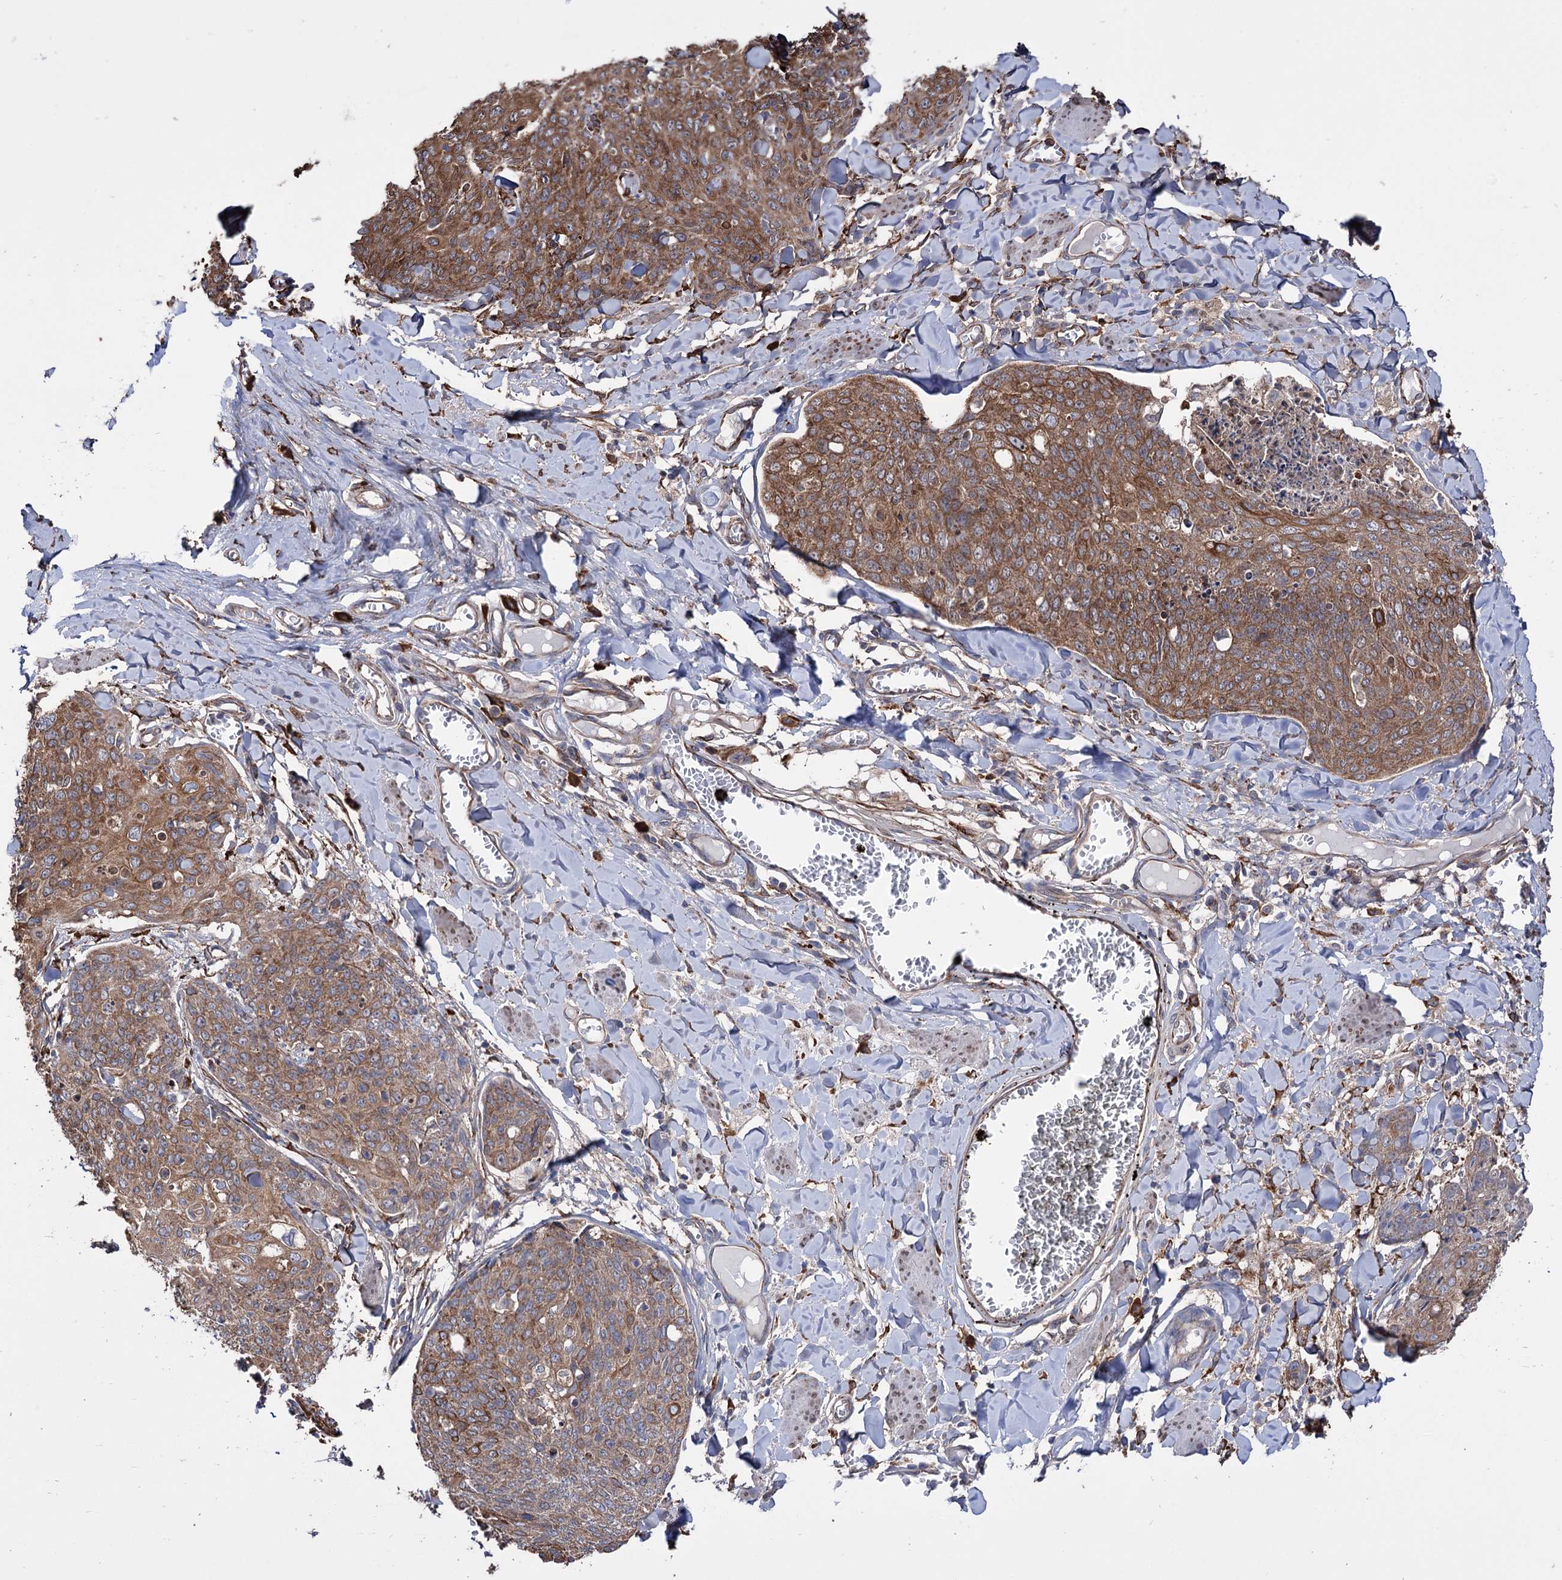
{"staining": {"intensity": "moderate", "quantity": ">75%", "location": "cytoplasmic/membranous"}, "tissue": "skin cancer", "cell_type": "Tumor cells", "image_type": "cancer", "snomed": [{"axis": "morphology", "description": "Squamous cell carcinoma, NOS"}, {"axis": "topography", "description": "Skin"}, {"axis": "topography", "description": "Vulva"}], "caption": "Human squamous cell carcinoma (skin) stained with a protein marker shows moderate staining in tumor cells.", "gene": "CDAN1", "patient": {"sex": "female", "age": 85}}